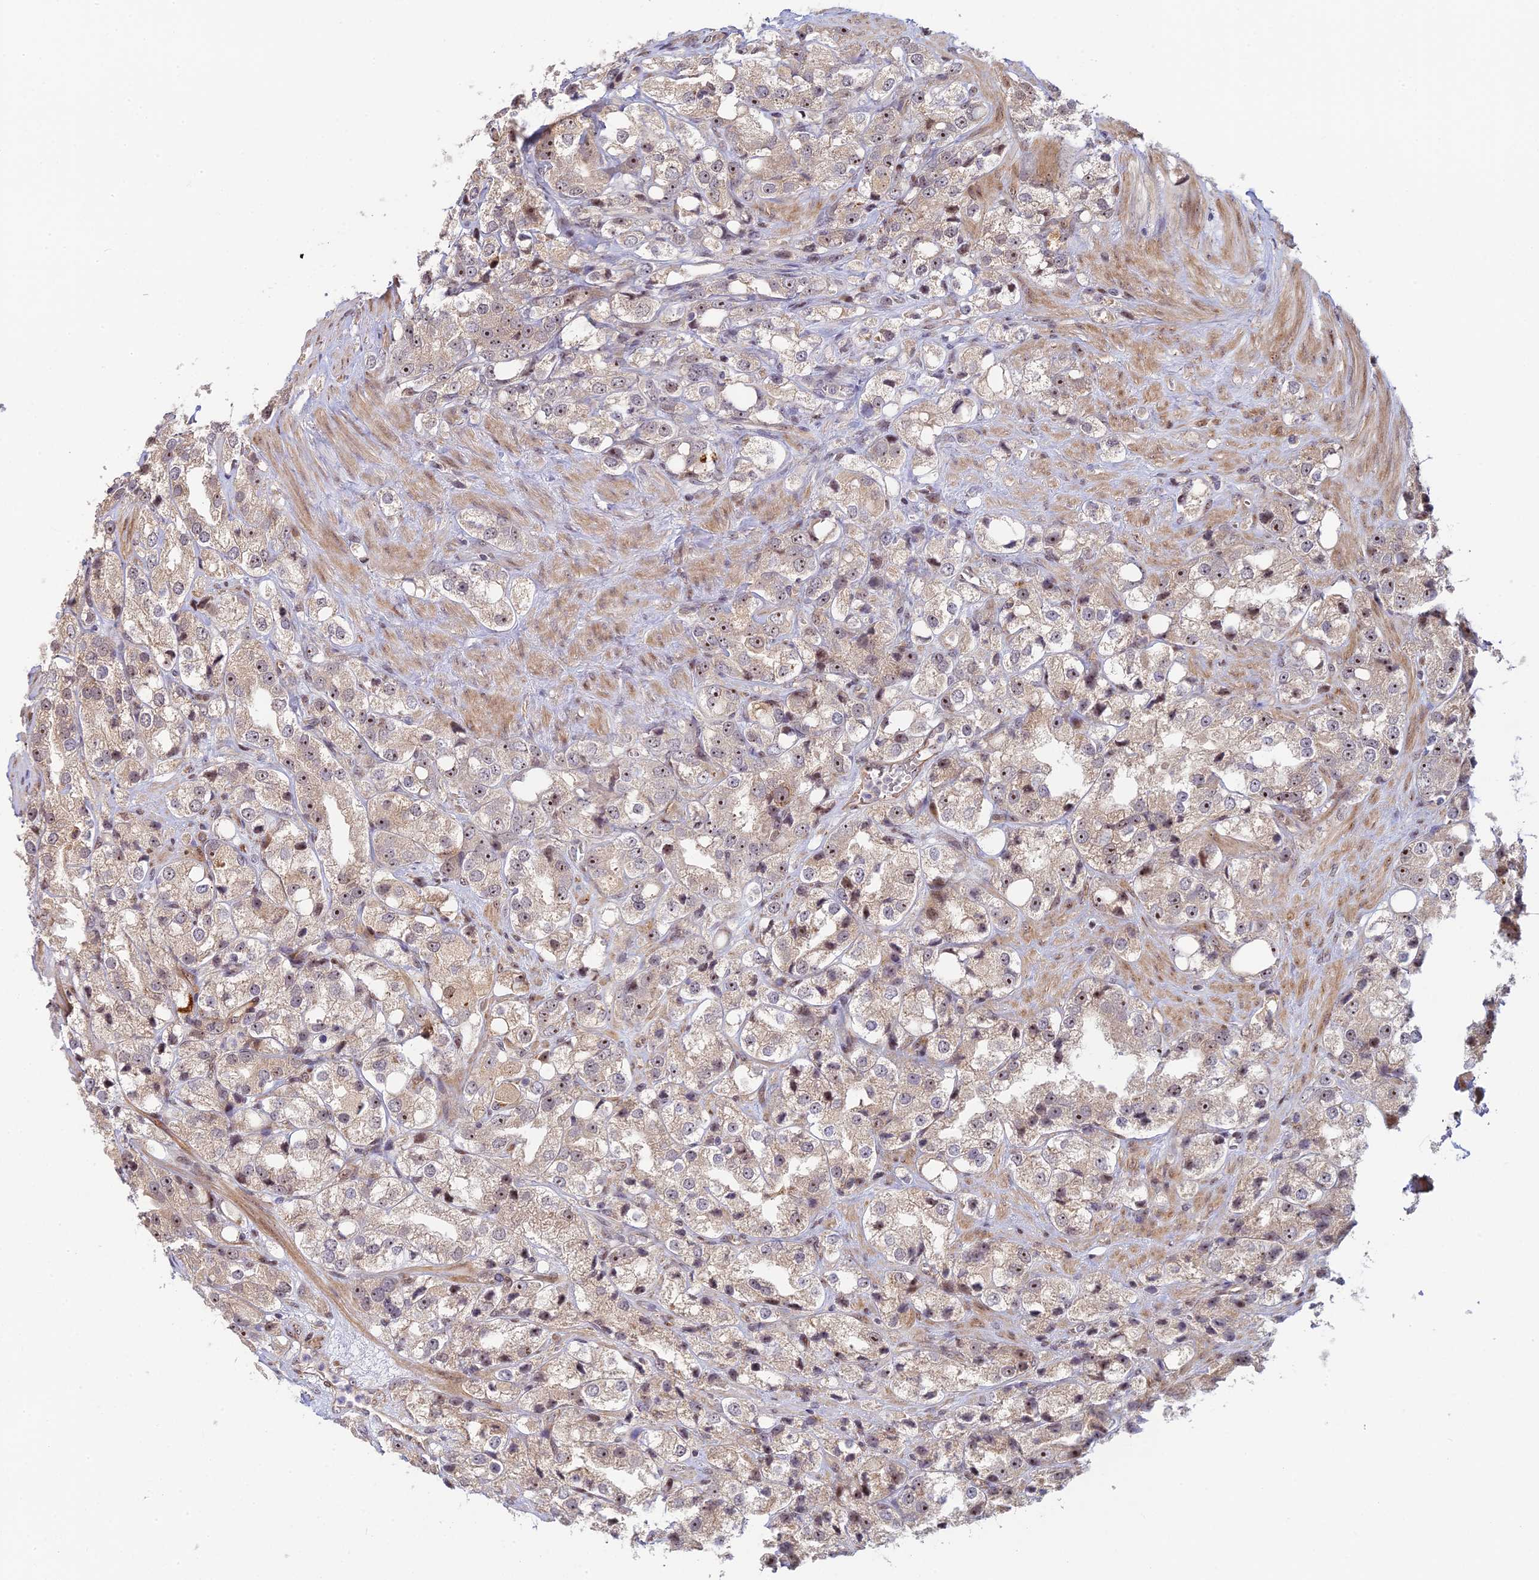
{"staining": {"intensity": "moderate", "quantity": "<25%", "location": "cytoplasmic/membranous,nuclear"}, "tissue": "prostate cancer", "cell_type": "Tumor cells", "image_type": "cancer", "snomed": [{"axis": "morphology", "description": "Adenocarcinoma, NOS"}, {"axis": "topography", "description": "Prostate"}], "caption": "Prostate cancer (adenocarcinoma) tissue demonstrates moderate cytoplasmic/membranous and nuclear expression in about <25% of tumor cells, visualized by immunohistochemistry. The staining was performed using DAB (3,3'-diaminobenzidine), with brown indicating positive protein expression. Nuclei are stained blue with hematoxylin.", "gene": "UFSP2", "patient": {"sex": "male", "age": 79}}